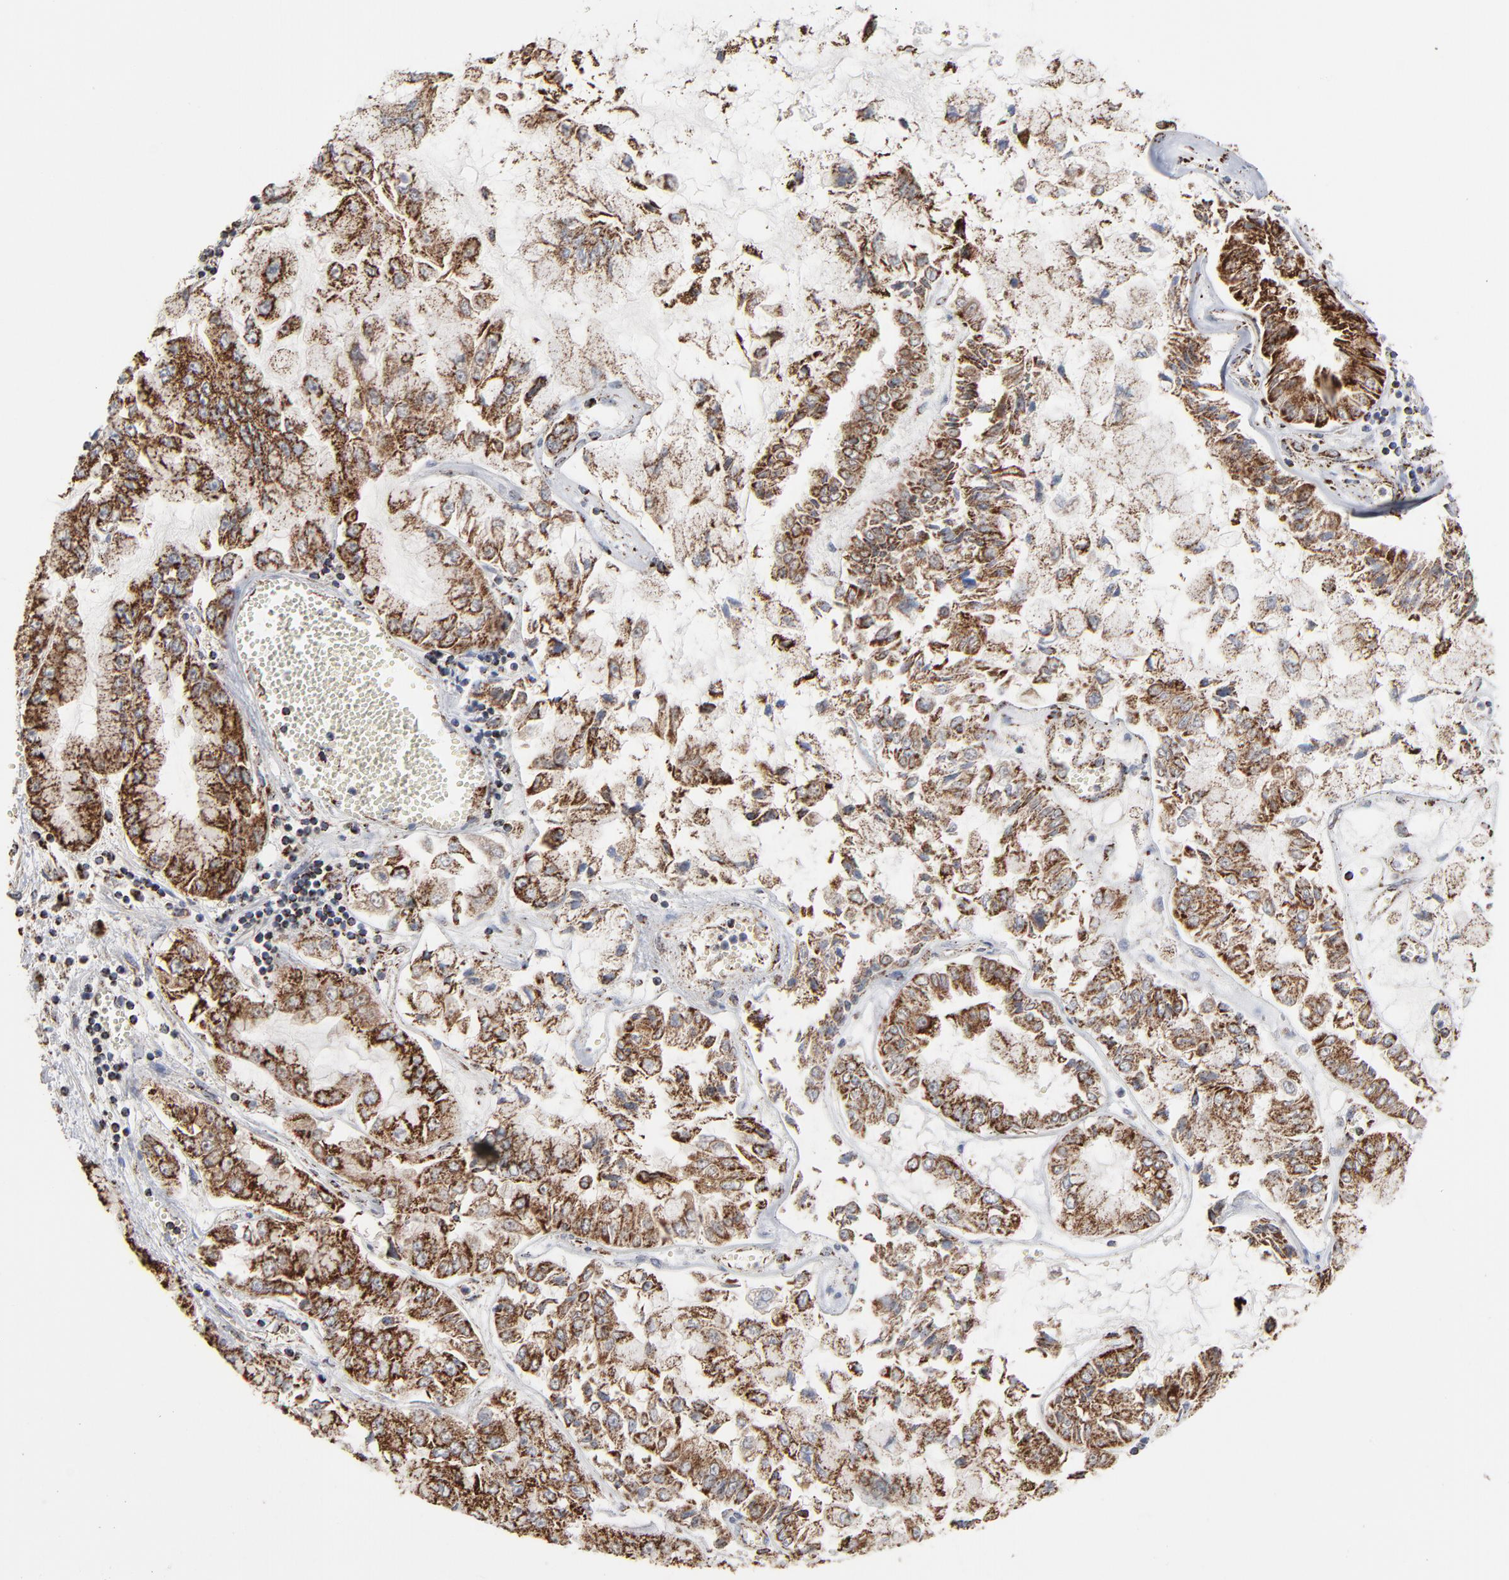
{"staining": {"intensity": "strong", "quantity": ">75%", "location": "cytoplasmic/membranous"}, "tissue": "liver cancer", "cell_type": "Tumor cells", "image_type": "cancer", "snomed": [{"axis": "morphology", "description": "Cholangiocarcinoma"}, {"axis": "topography", "description": "Liver"}], "caption": "Immunohistochemical staining of human cholangiocarcinoma (liver) exhibits high levels of strong cytoplasmic/membranous protein staining in about >75% of tumor cells.", "gene": "UQCRC1", "patient": {"sex": "female", "age": 79}}